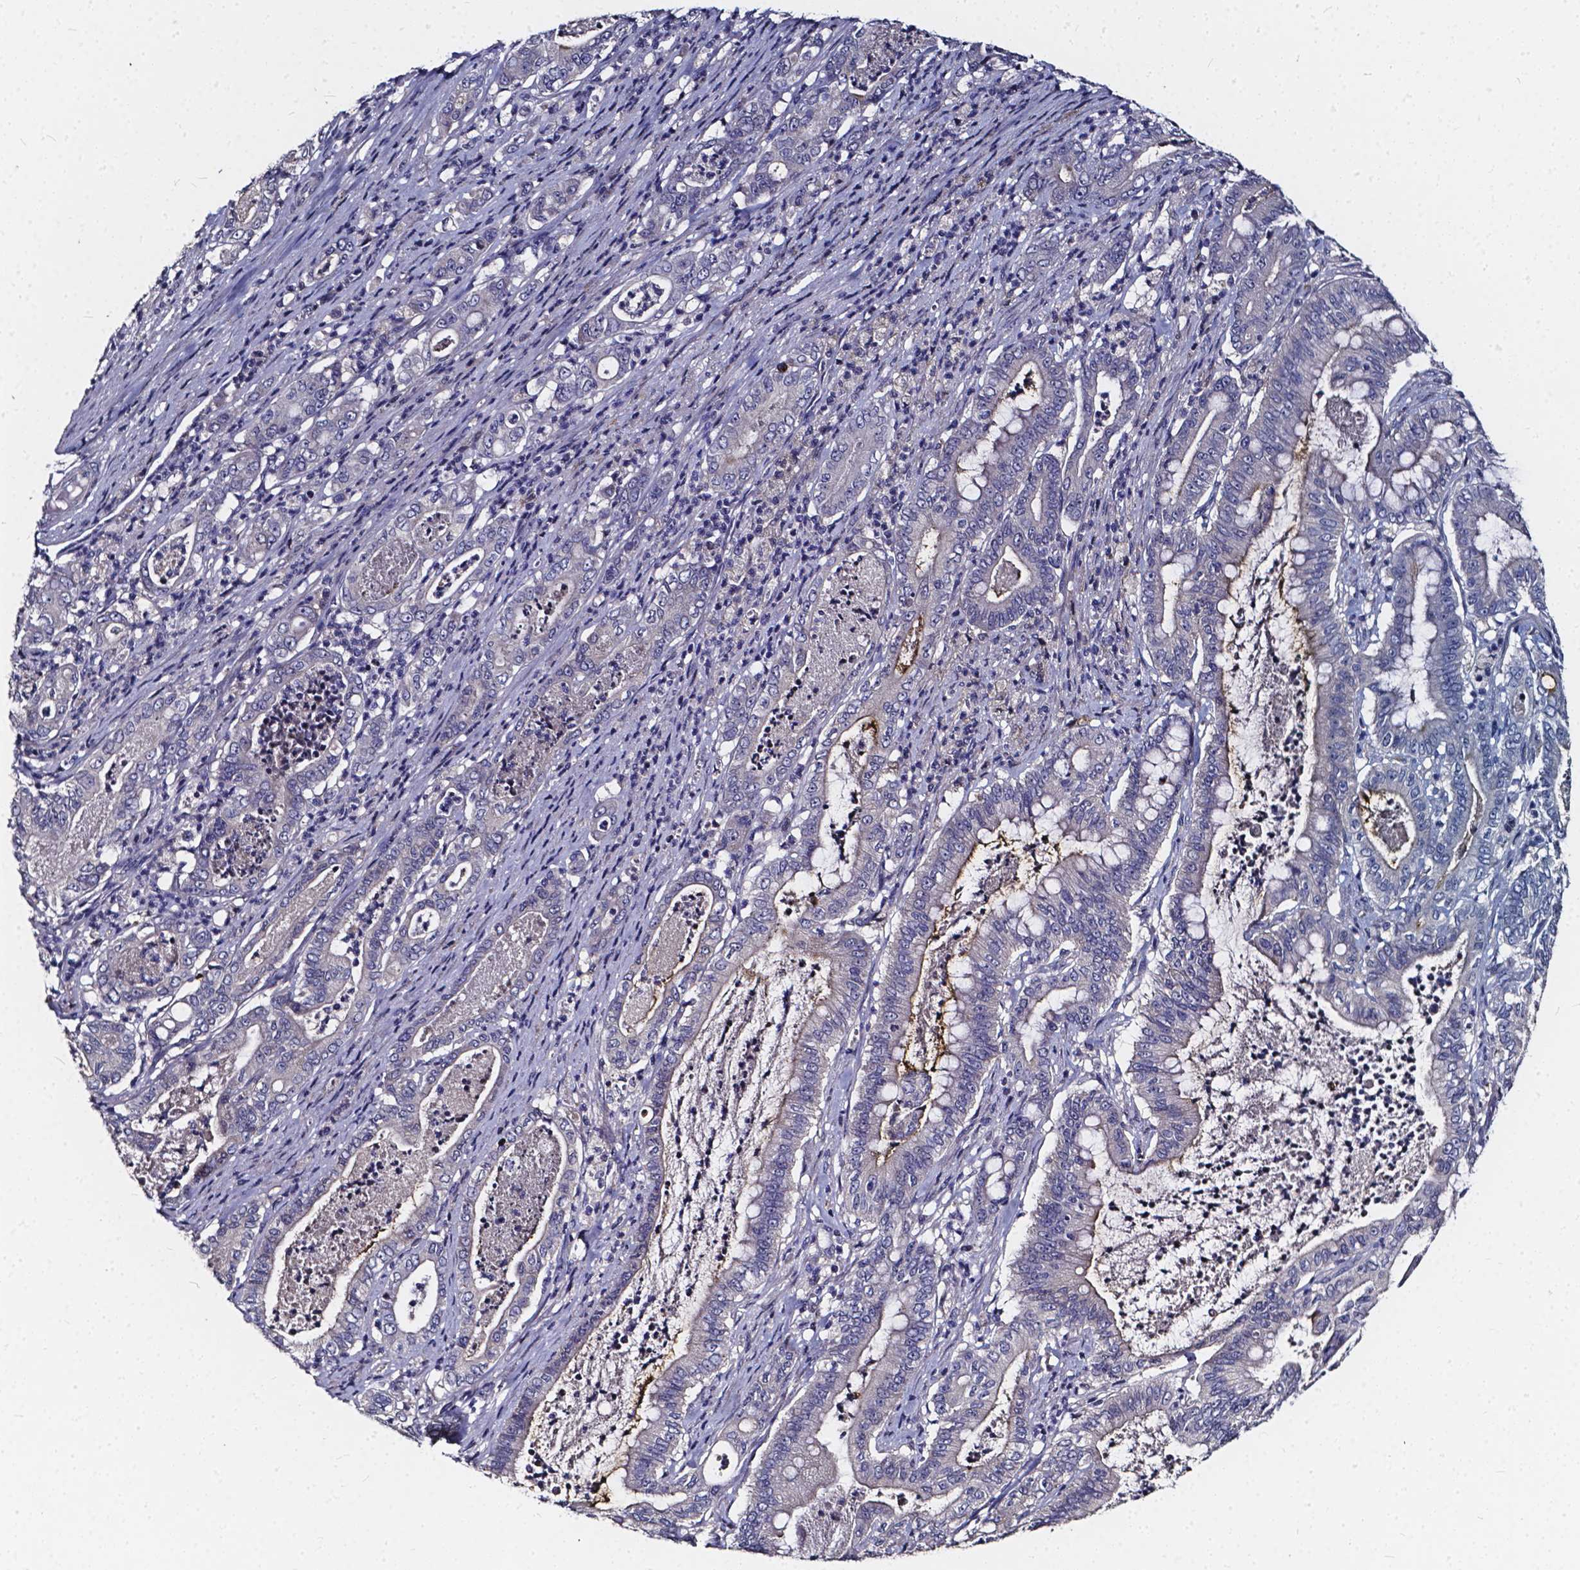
{"staining": {"intensity": "weak", "quantity": "<25%", "location": "cytoplasmic/membranous"}, "tissue": "pancreatic cancer", "cell_type": "Tumor cells", "image_type": "cancer", "snomed": [{"axis": "morphology", "description": "Adenocarcinoma, NOS"}, {"axis": "topography", "description": "Pancreas"}], "caption": "A high-resolution micrograph shows immunohistochemistry (IHC) staining of pancreatic cancer, which exhibits no significant positivity in tumor cells.", "gene": "SOWAHA", "patient": {"sex": "male", "age": 71}}